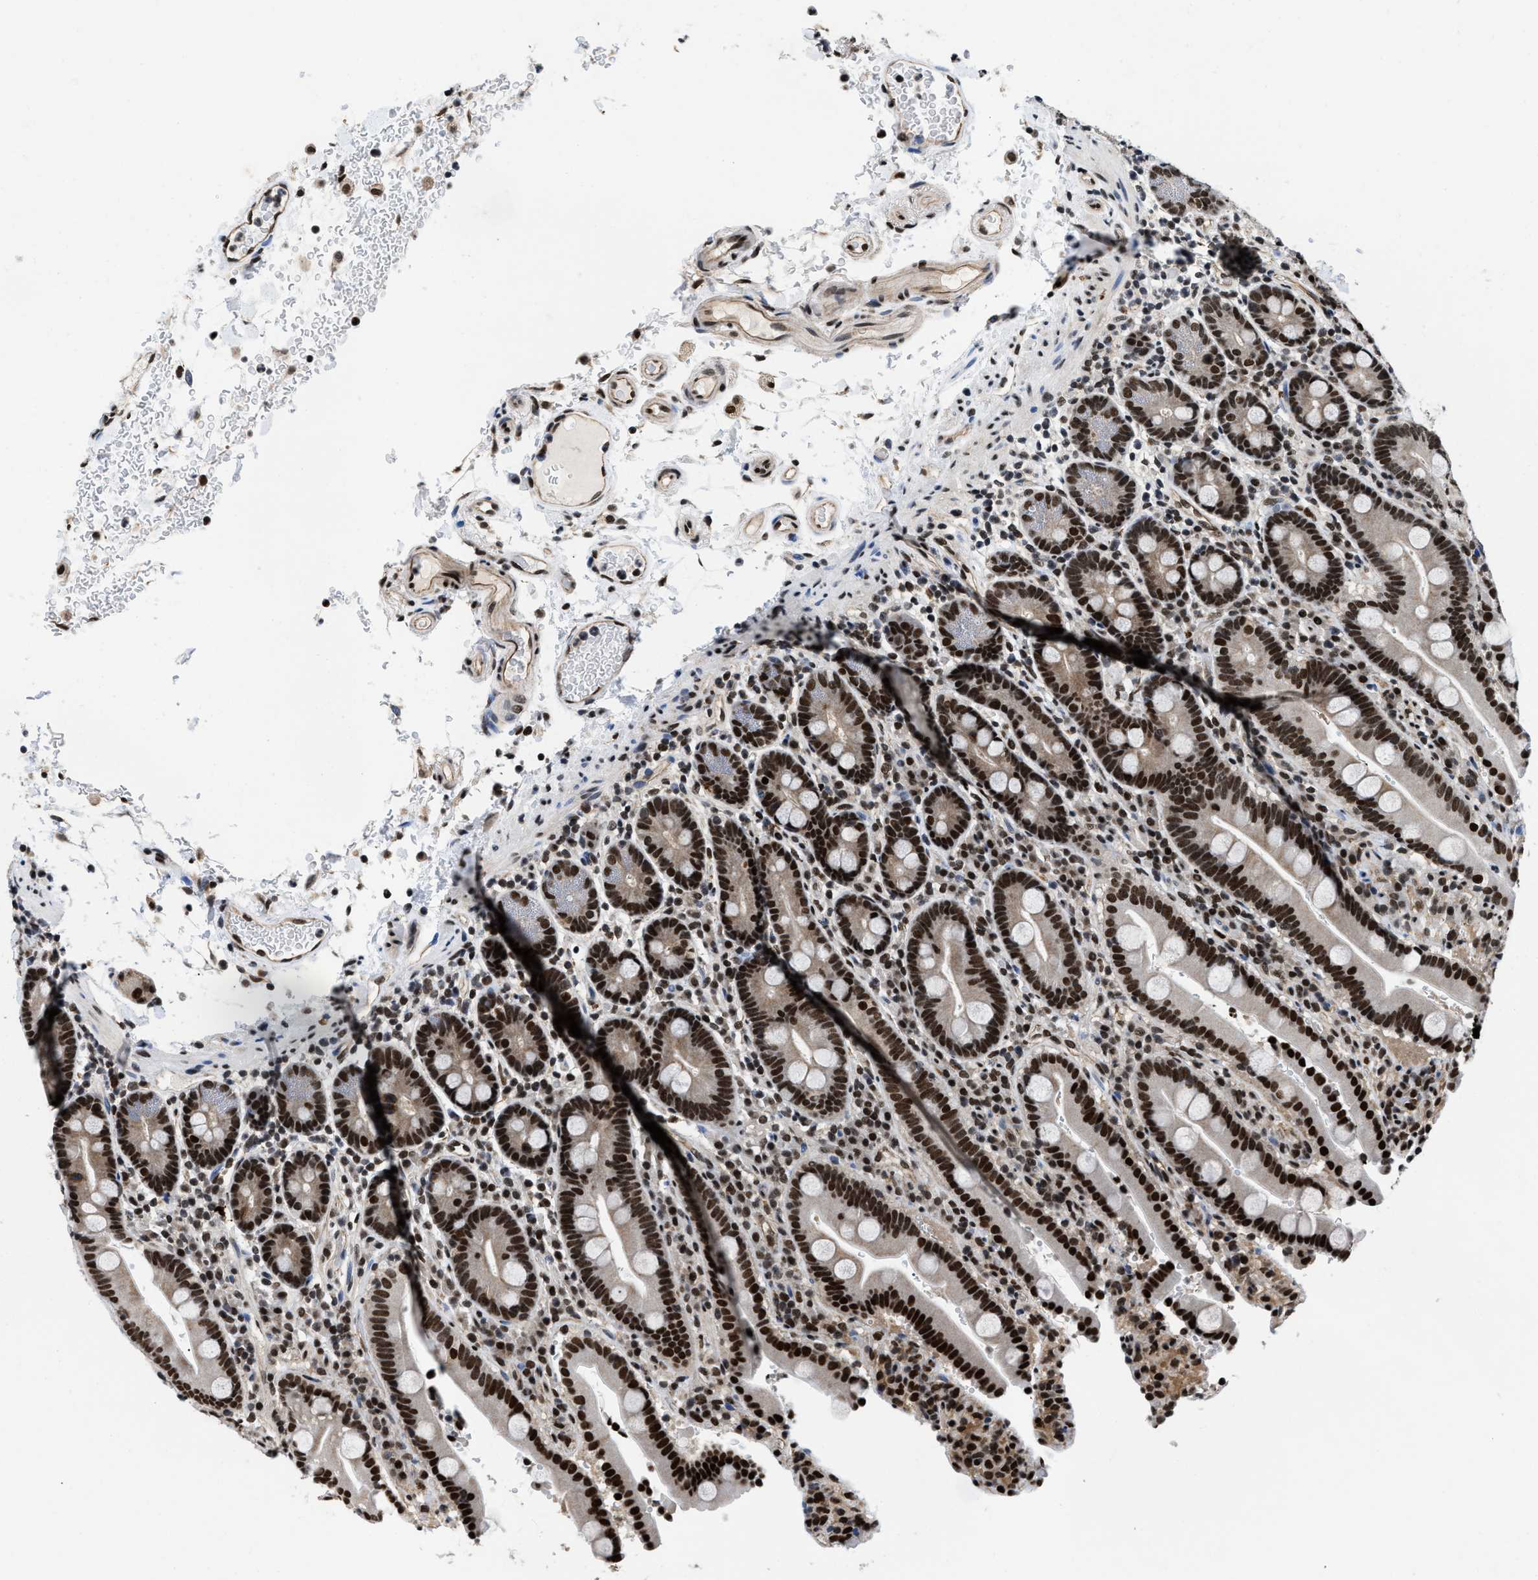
{"staining": {"intensity": "strong", "quantity": ">75%", "location": "nuclear"}, "tissue": "duodenum", "cell_type": "Glandular cells", "image_type": "normal", "snomed": [{"axis": "morphology", "description": "Normal tissue, NOS"}, {"axis": "topography", "description": "Small intestine, NOS"}], "caption": "Strong nuclear expression is identified in about >75% of glandular cells in unremarkable duodenum. (DAB (3,3'-diaminobenzidine) IHC with brightfield microscopy, high magnification).", "gene": "SAFB", "patient": {"sex": "female", "age": 71}}